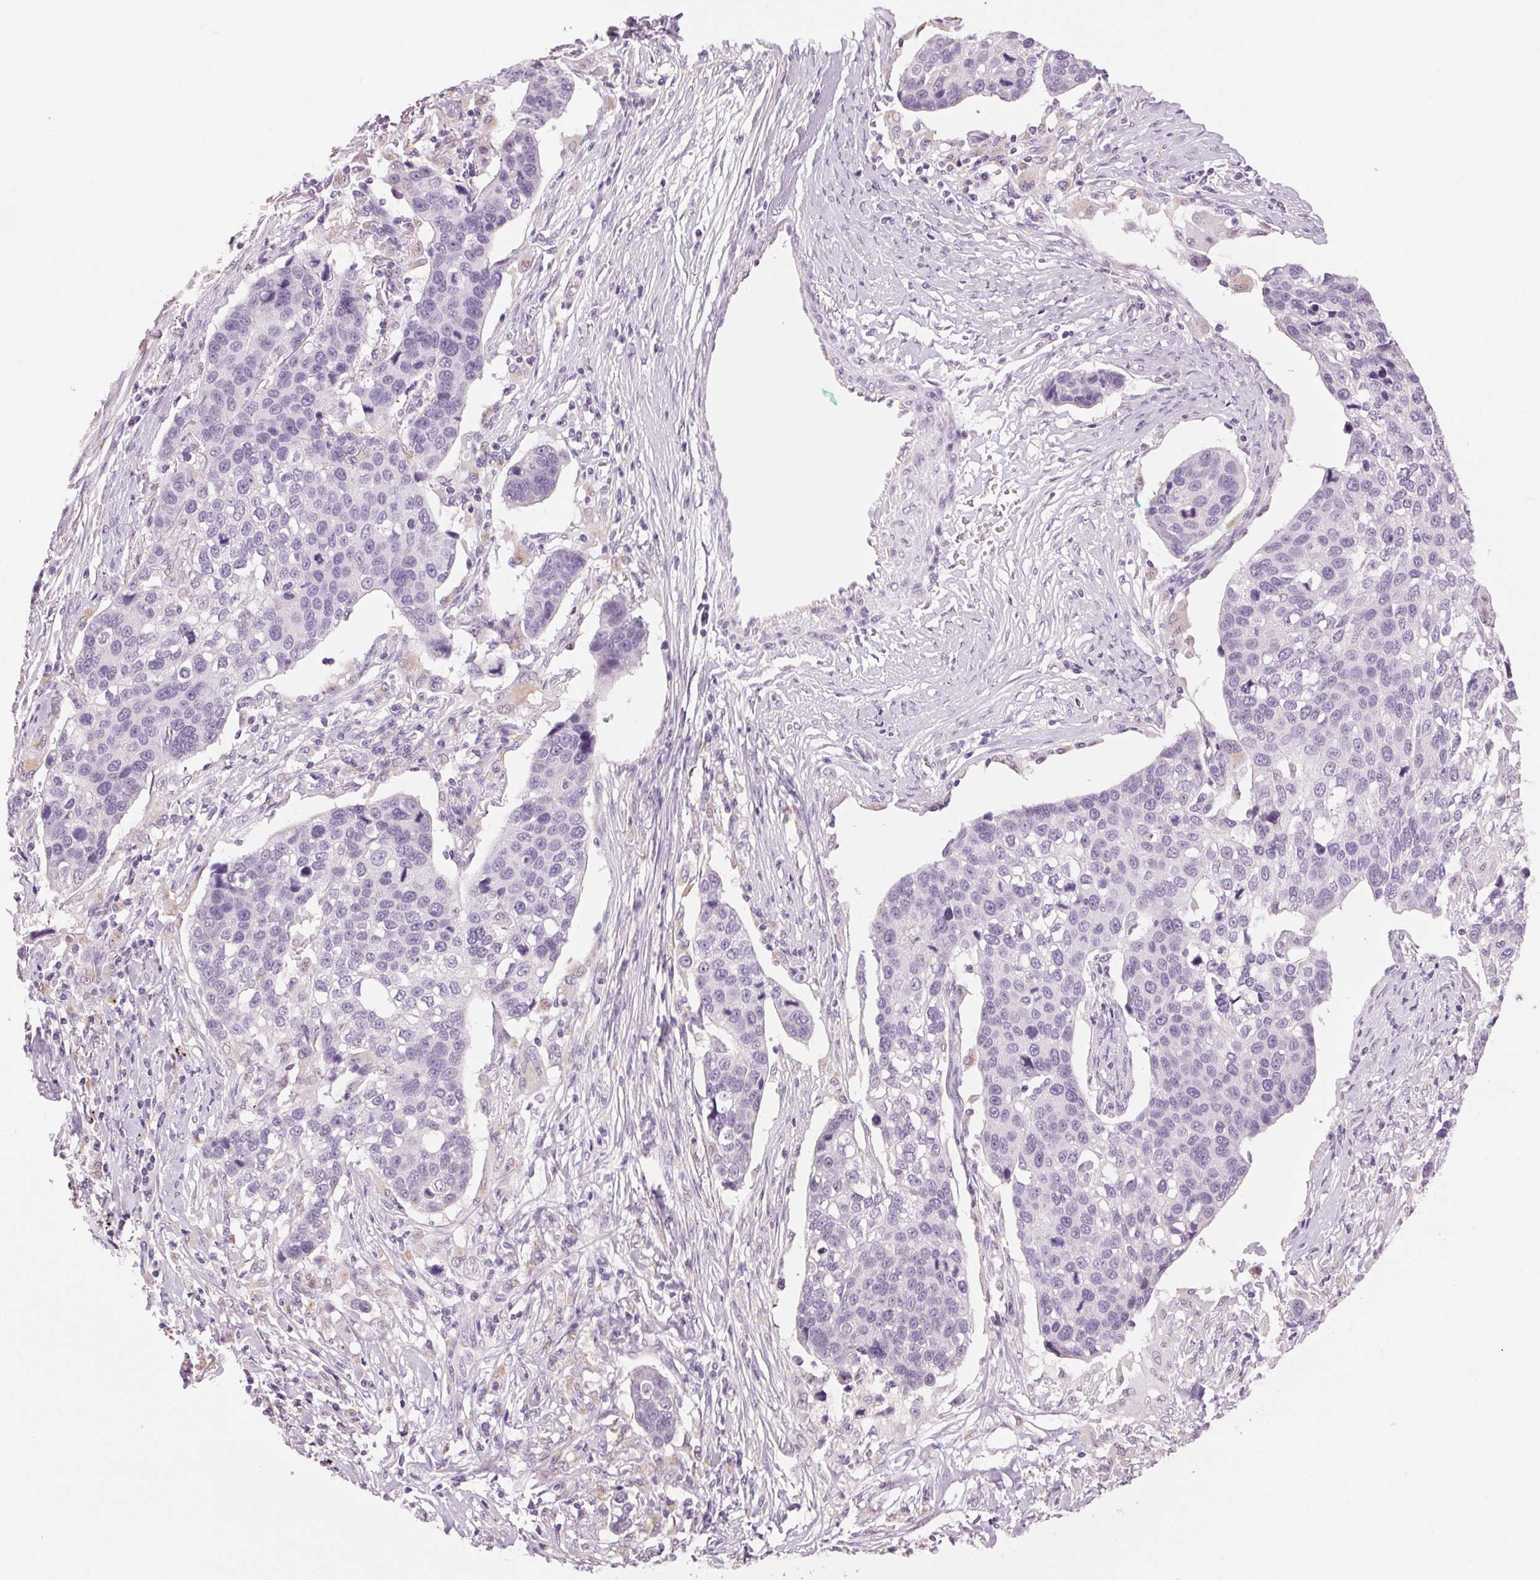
{"staining": {"intensity": "negative", "quantity": "none", "location": "none"}, "tissue": "lung cancer", "cell_type": "Tumor cells", "image_type": "cancer", "snomed": [{"axis": "morphology", "description": "Squamous cell carcinoma, NOS"}, {"axis": "topography", "description": "Lymph node"}, {"axis": "topography", "description": "Lung"}], "caption": "Squamous cell carcinoma (lung) was stained to show a protein in brown. There is no significant expression in tumor cells. The staining is performed using DAB (3,3'-diaminobenzidine) brown chromogen with nuclei counter-stained in using hematoxylin.", "gene": "MPO", "patient": {"sex": "male", "age": 61}}